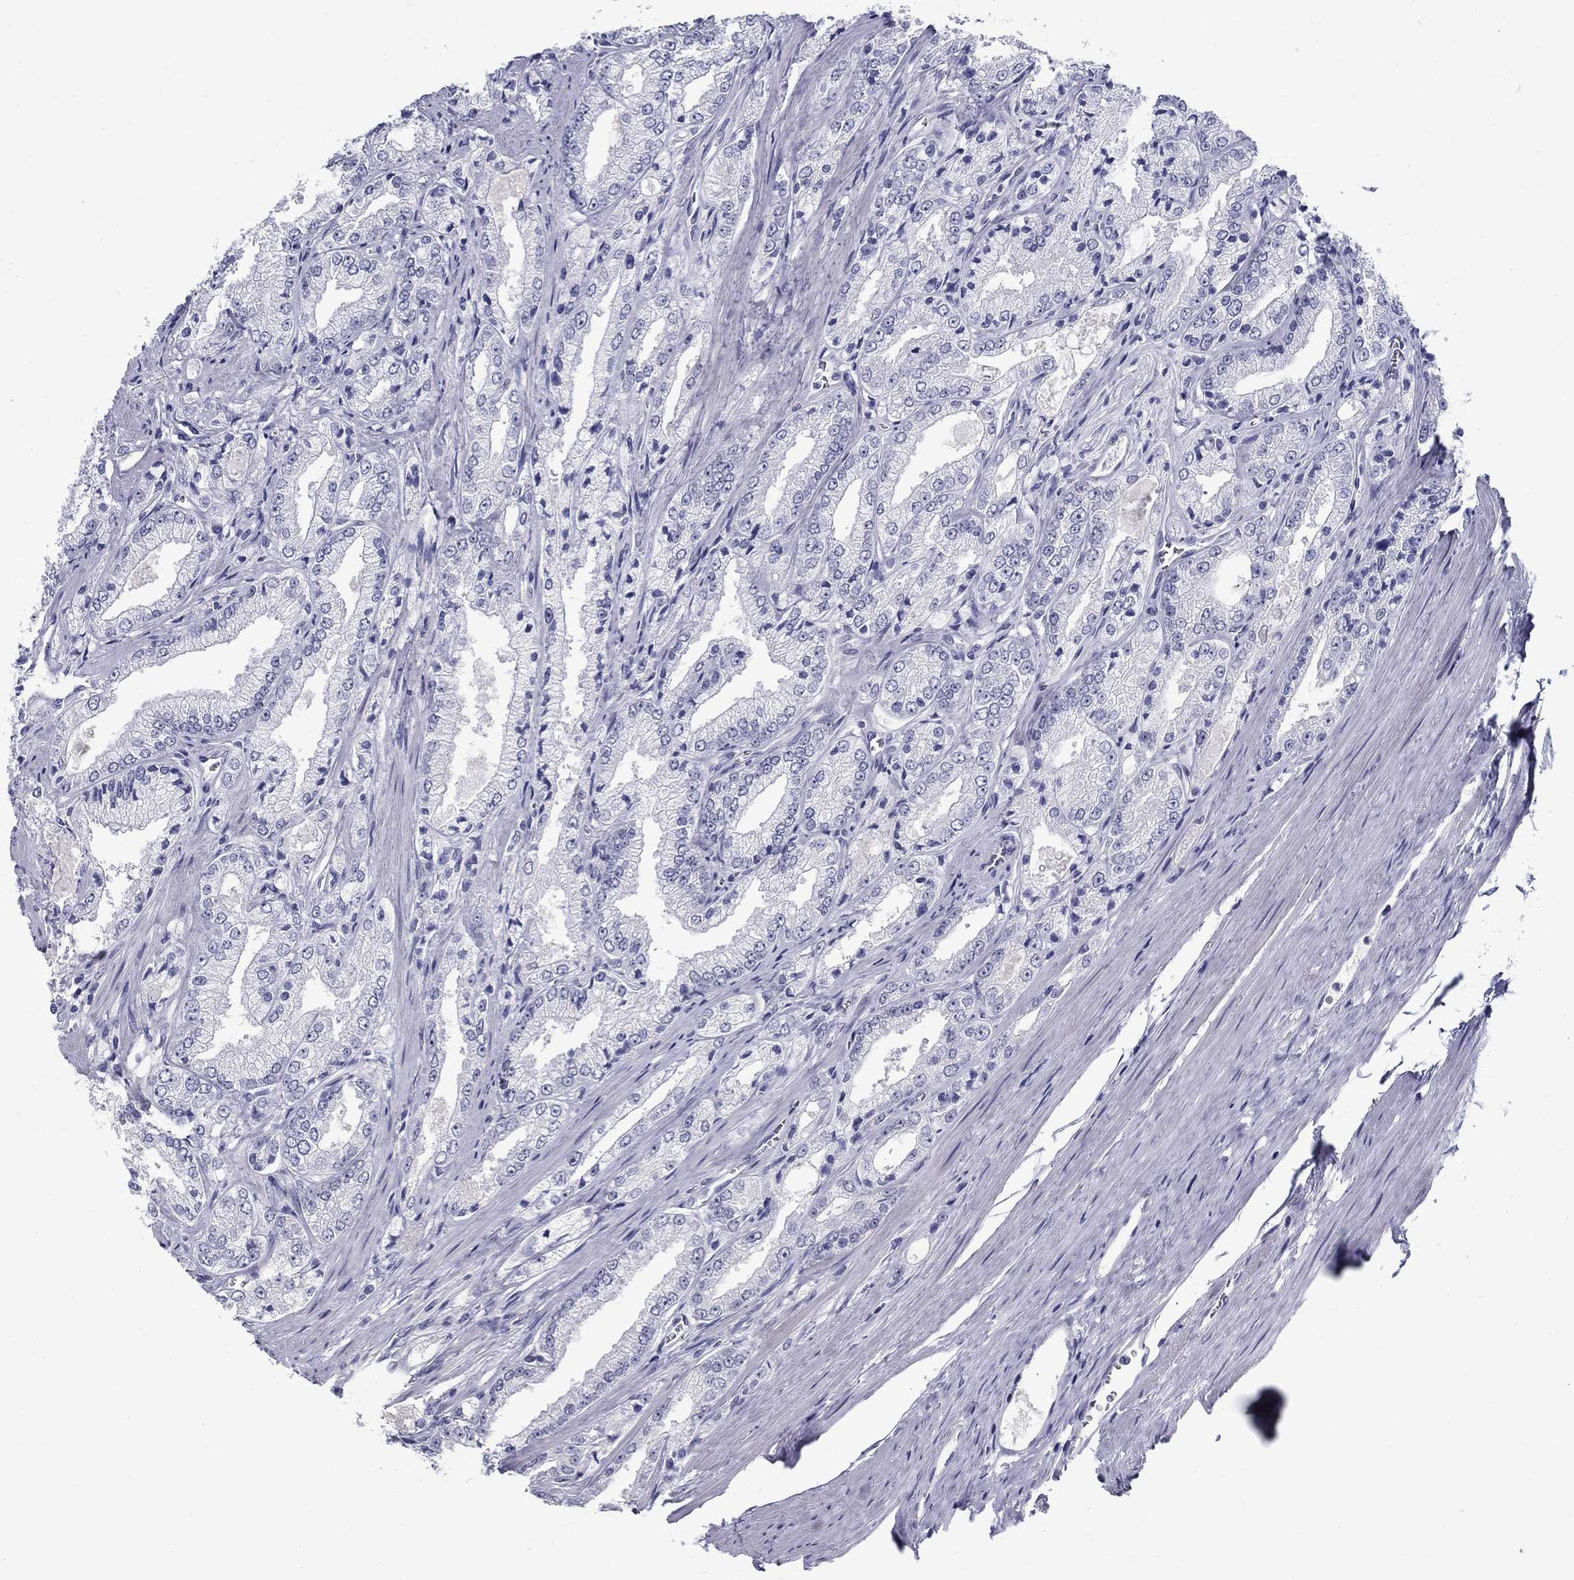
{"staining": {"intensity": "negative", "quantity": "none", "location": "none"}, "tissue": "prostate cancer", "cell_type": "Tumor cells", "image_type": "cancer", "snomed": [{"axis": "morphology", "description": "Adenocarcinoma, NOS"}, {"axis": "morphology", "description": "Adenocarcinoma, High grade"}, {"axis": "topography", "description": "Prostate"}], "caption": "IHC image of neoplastic tissue: prostate cancer stained with DAB displays no significant protein positivity in tumor cells.", "gene": "C4orf19", "patient": {"sex": "male", "age": 70}}